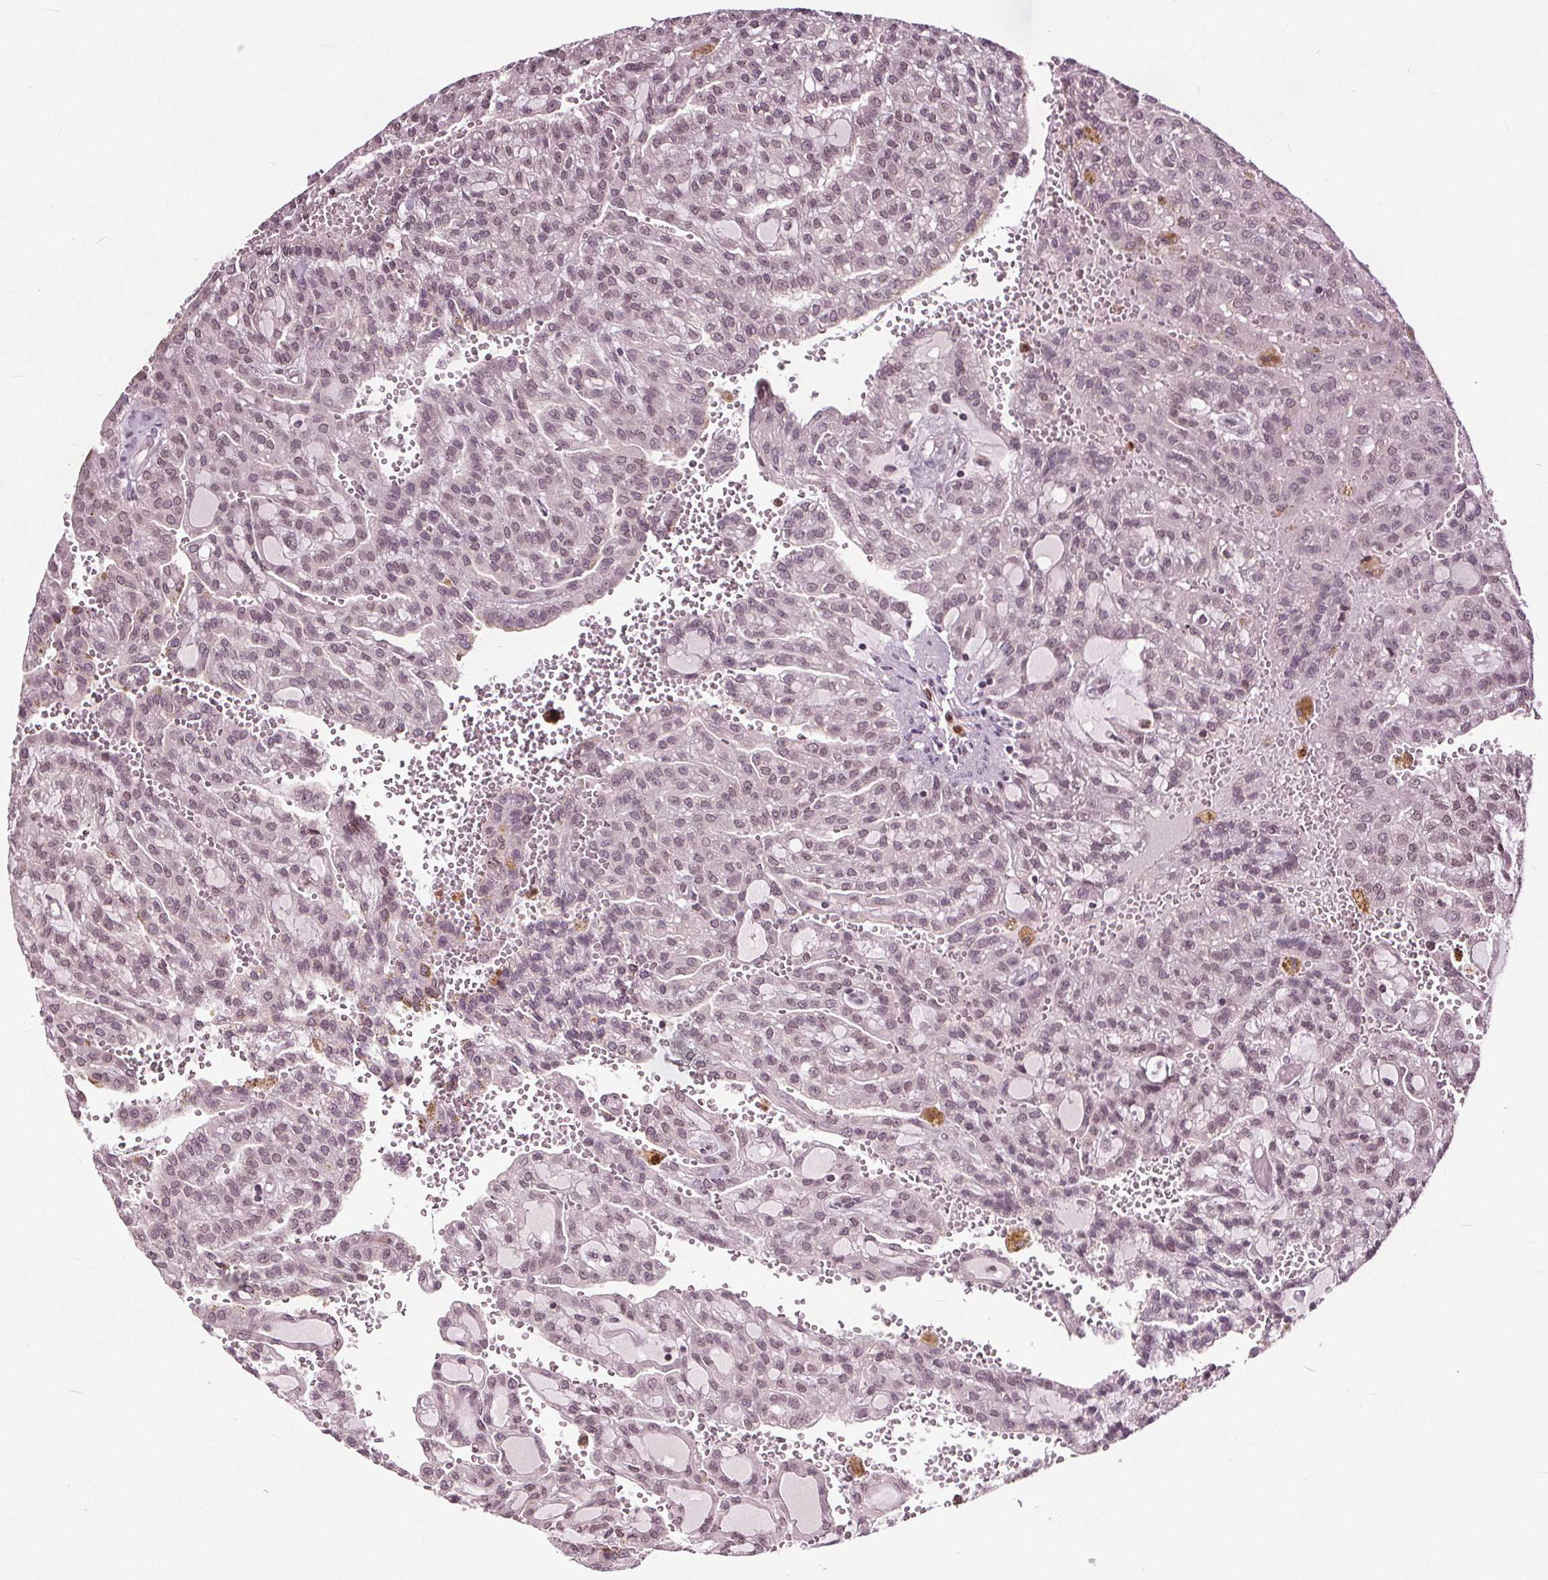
{"staining": {"intensity": "weak", "quantity": "<25%", "location": "nuclear"}, "tissue": "renal cancer", "cell_type": "Tumor cells", "image_type": "cancer", "snomed": [{"axis": "morphology", "description": "Adenocarcinoma, NOS"}, {"axis": "topography", "description": "Kidney"}], "caption": "Immunohistochemical staining of renal adenocarcinoma shows no significant positivity in tumor cells.", "gene": "TTC39C", "patient": {"sex": "male", "age": 63}}